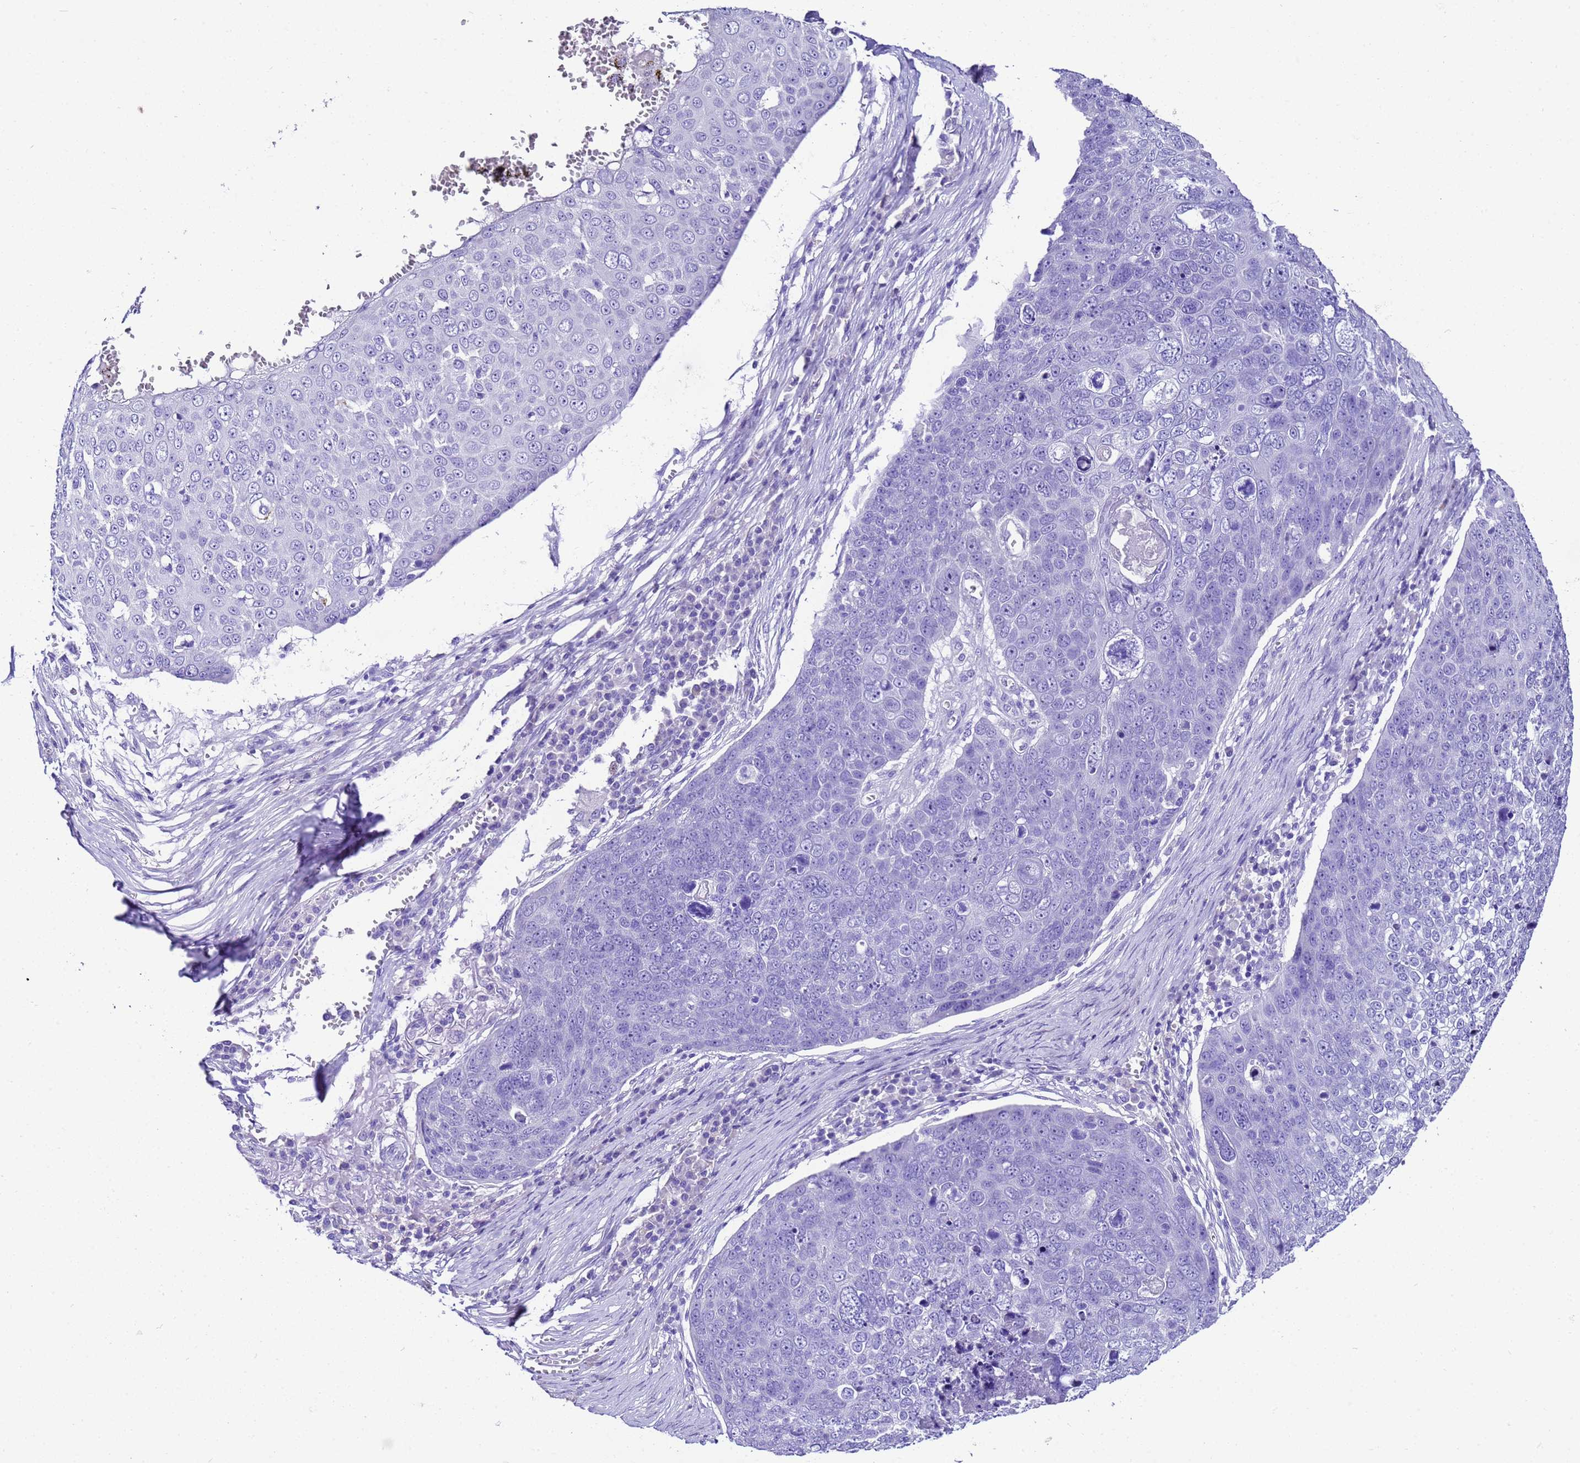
{"staining": {"intensity": "negative", "quantity": "none", "location": "none"}, "tissue": "skin cancer", "cell_type": "Tumor cells", "image_type": "cancer", "snomed": [{"axis": "morphology", "description": "Squamous cell carcinoma, NOS"}, {"axis": "topography", "description": "Skin"}], "caption": "Immunohistochemistry (IHC) photomicrograph of neoplastic tissue: human skin cancer (squamous cell carcinoma) stained with DAB (3,3'-diaminobenzidine) exhibits no significant protein staining in tumor cells.", "gene": "UGT2B10", "patient": {"sex": "male", "age": 71}}